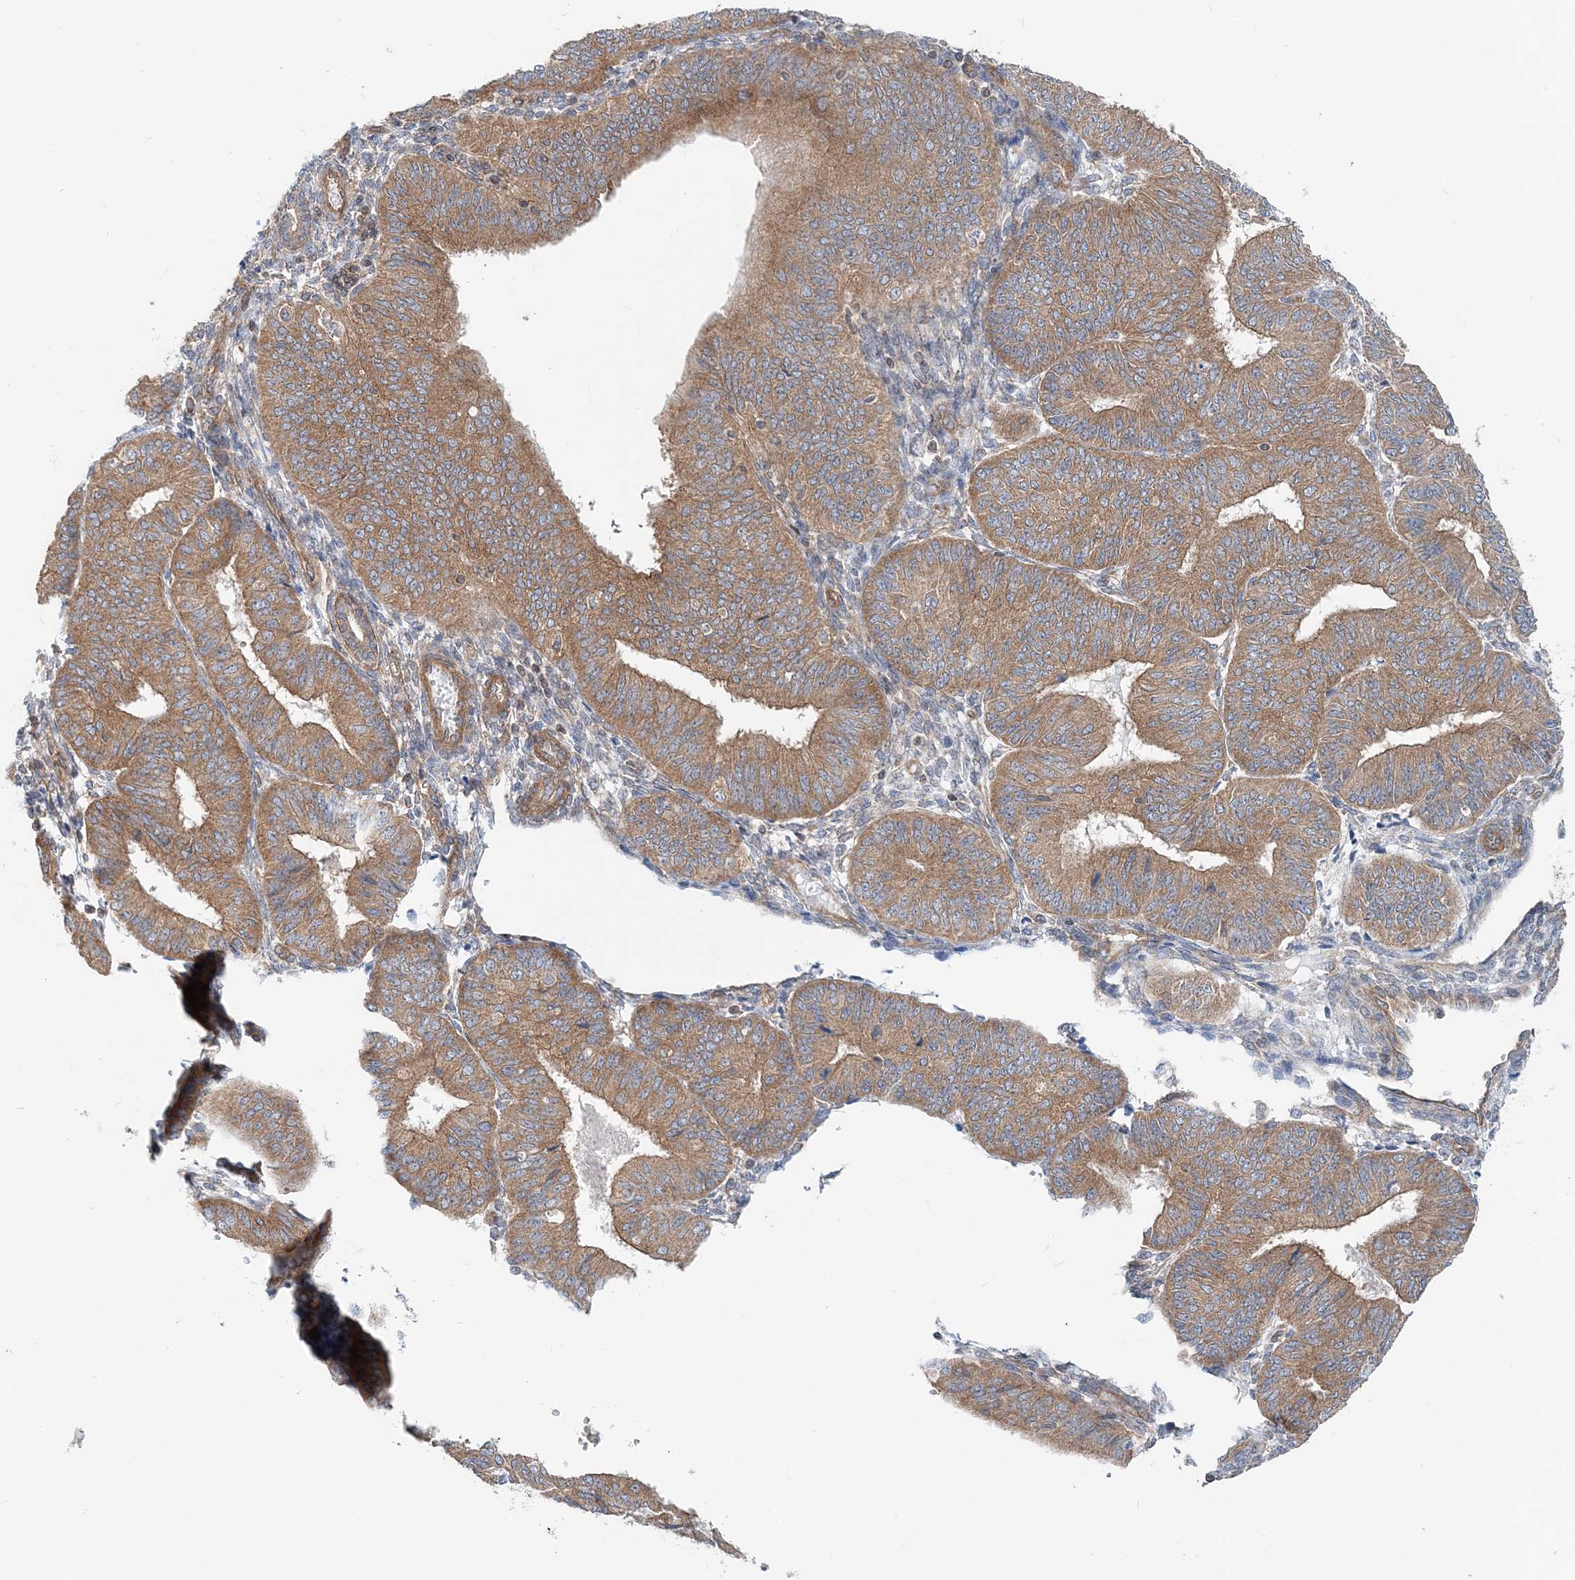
{"staining": {"intensity": "moderate", "quantity": ">75%", "location": "cytoplasmic/membranous"}, "tissue": "endometrial cancer", "cell_type": "Tumor cells", "image_type": "cancer", "snomed": [{"axis": "morphology", "description": "Adenocarcinoma, NOS"}, {"axis": "topography", "description": "Endometrium"}], "caption": "Immunohistochemistry (IHC) histopathology image of neoplastic tissue: human endometrial adenocarcinoma stained using immunohistochemistry (IHC) exhibits medium levels of moderate protein expression localized specifically in the cytoplasmic/membranous of tumor cells, appearing as a cytoplasmic/membranous brown color.", "gene": "MOB4", "patient": {"sex": "female", "age": 58}}